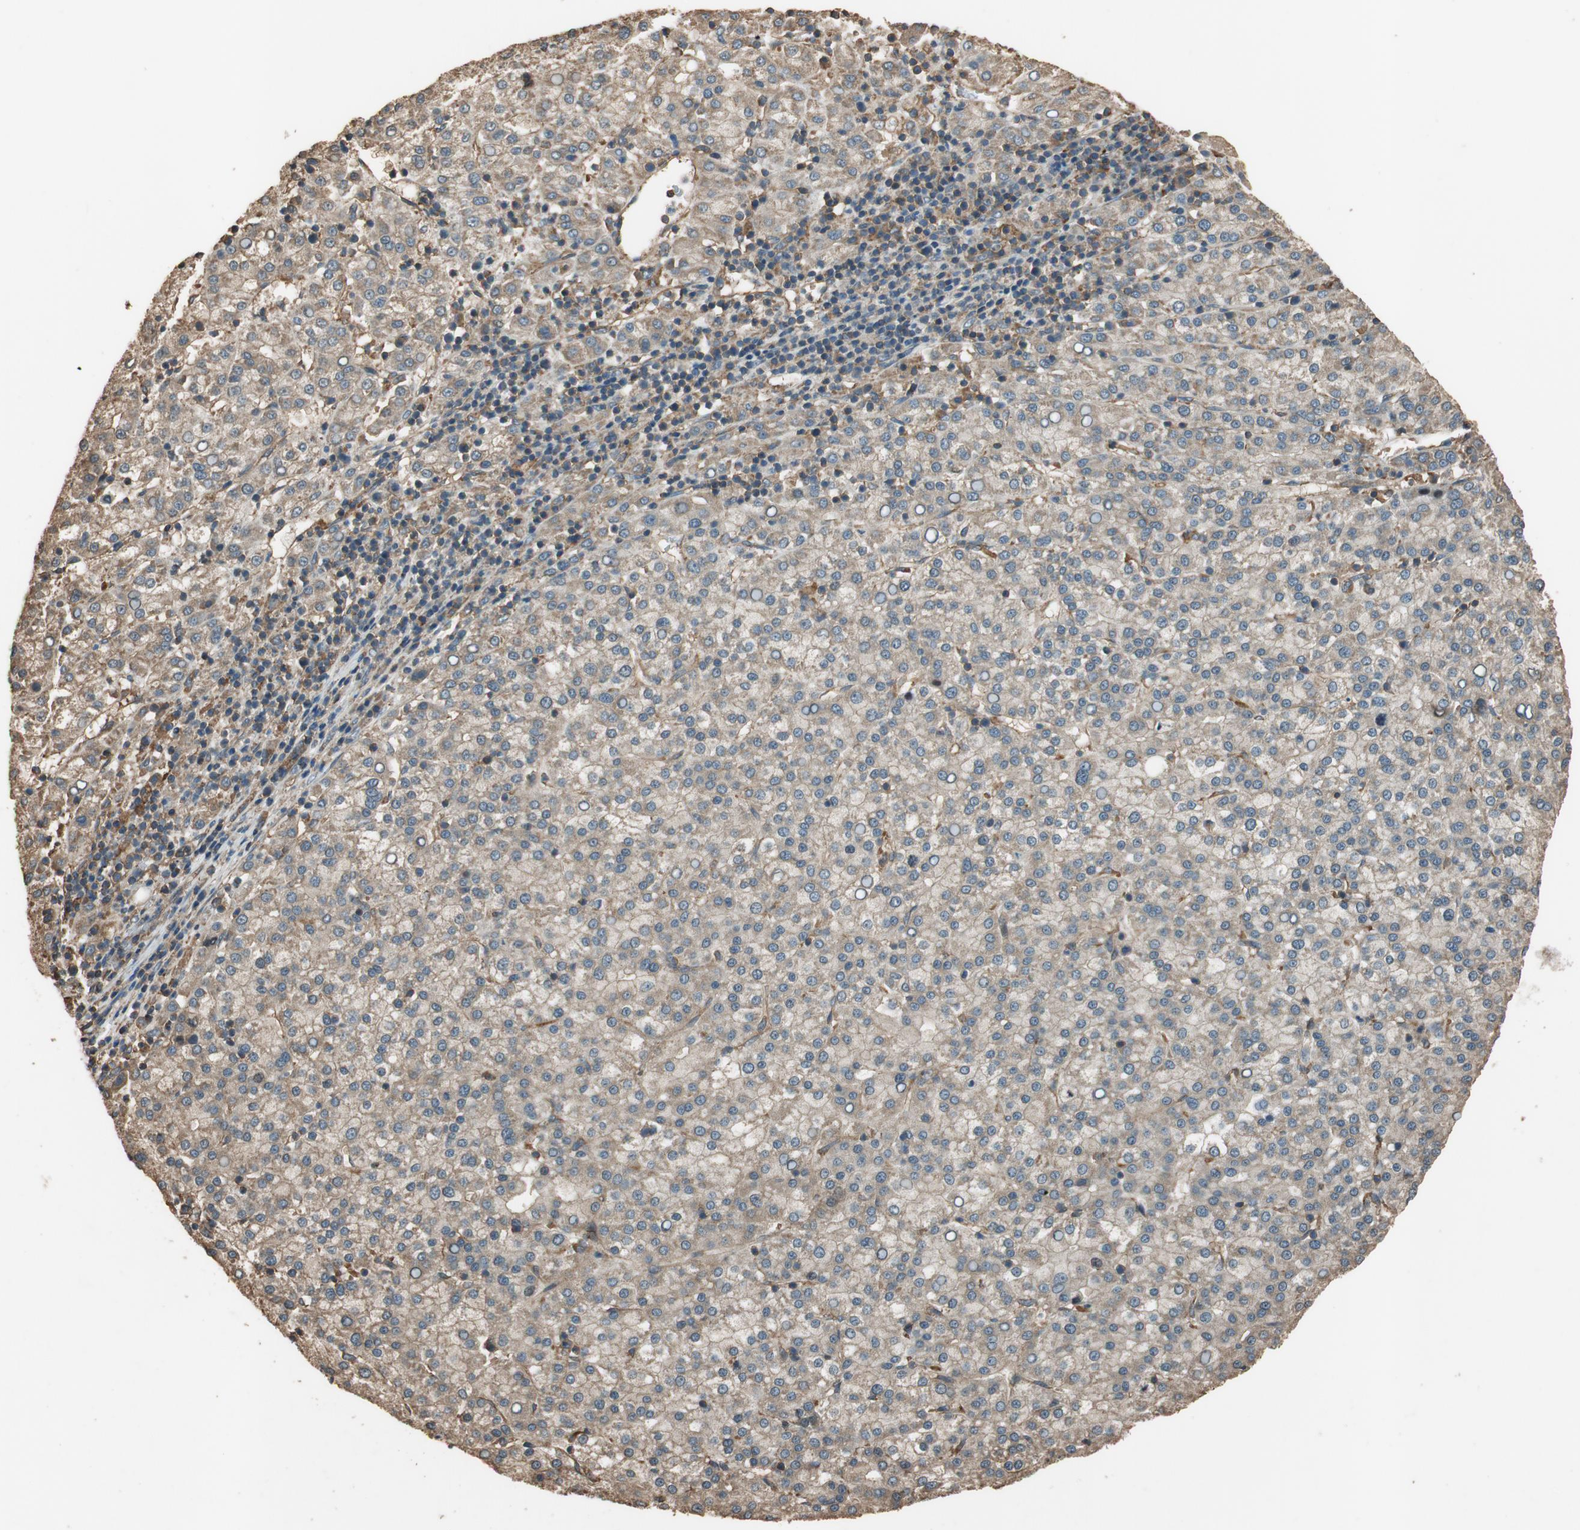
{"staining": {"intensity": "weak", "quantity": ">75%", "location": "cytoplasmic/membranous"}, "tissue": "liver cancer", "cell_type": "Tumor cells", "image_type": "cancer", "snomed": [{"axis": "morphology", "description": "Carcinoma, Hepatocellular, NOS"}, {"axis": "topography", "description": "Liver"}], "caption": "About >75% of tumor cells in liver cancer show weak cytoplasmic/membranous protein positivity as visualized by brown immunohistochemical staining.", "gene": "MST1R", "patient": {"sex": "female", "age": 58}}